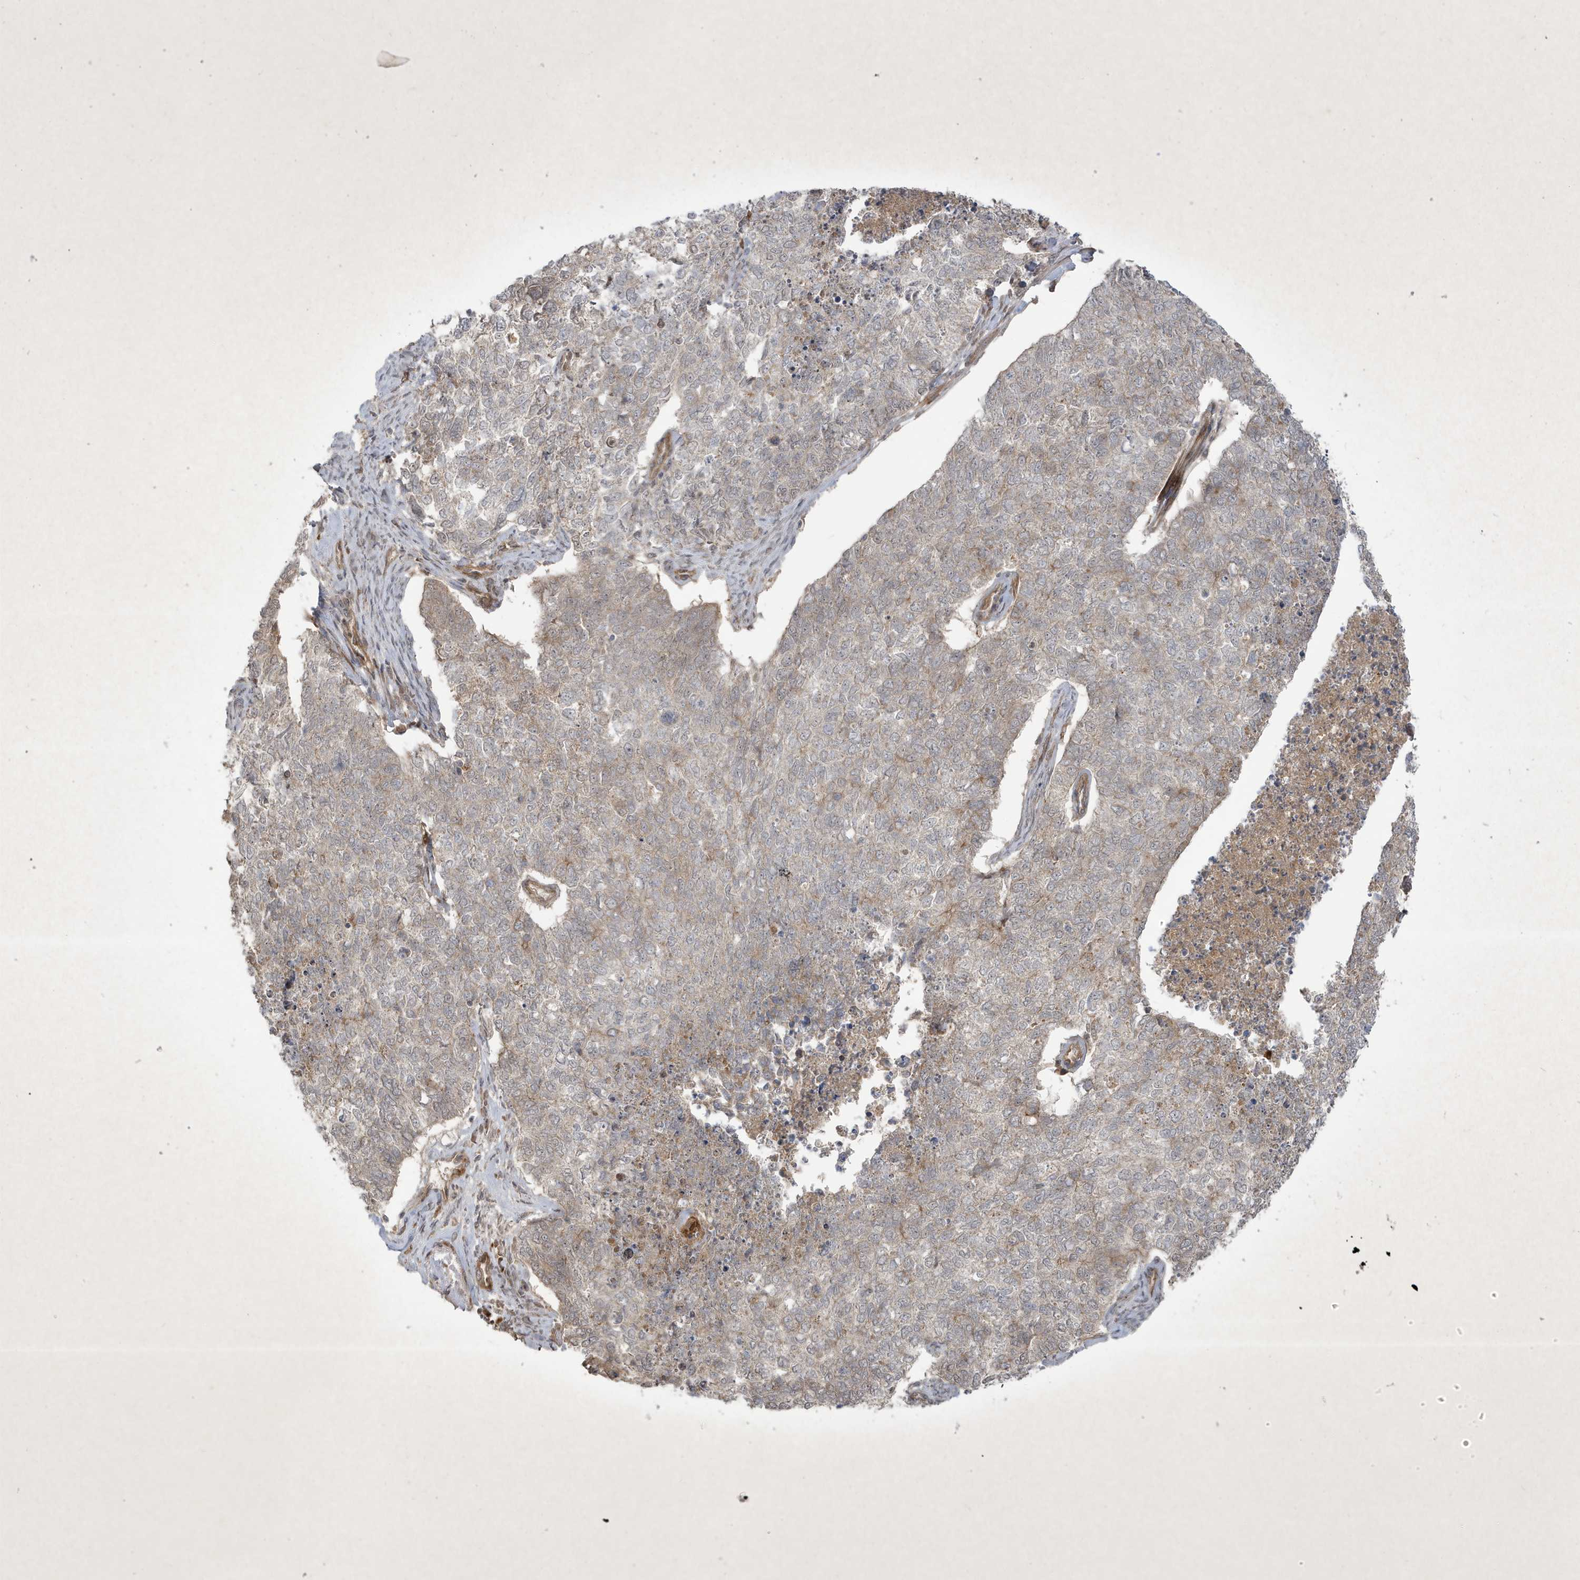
{"staining": {"intensity": "weak", "quantity": "<25%", "location": "cytoplasmic/membranous"}, "tissue": "cervical cancer", "cell_type": "Tumor cells", "image_type": "cancer", "snomed": [{"axis": "morphology", "description": "Squamous cell carcinoma, NOS"}, {"axis": "topography", "description": "Cervix"}], "caption": "Immunohistochemical staining of squamous cell carcinoma (cervical) displays no significant staining in tumor cells.", "gene": "FAM83C", "patient": {"sex": "female", "age": 63}}